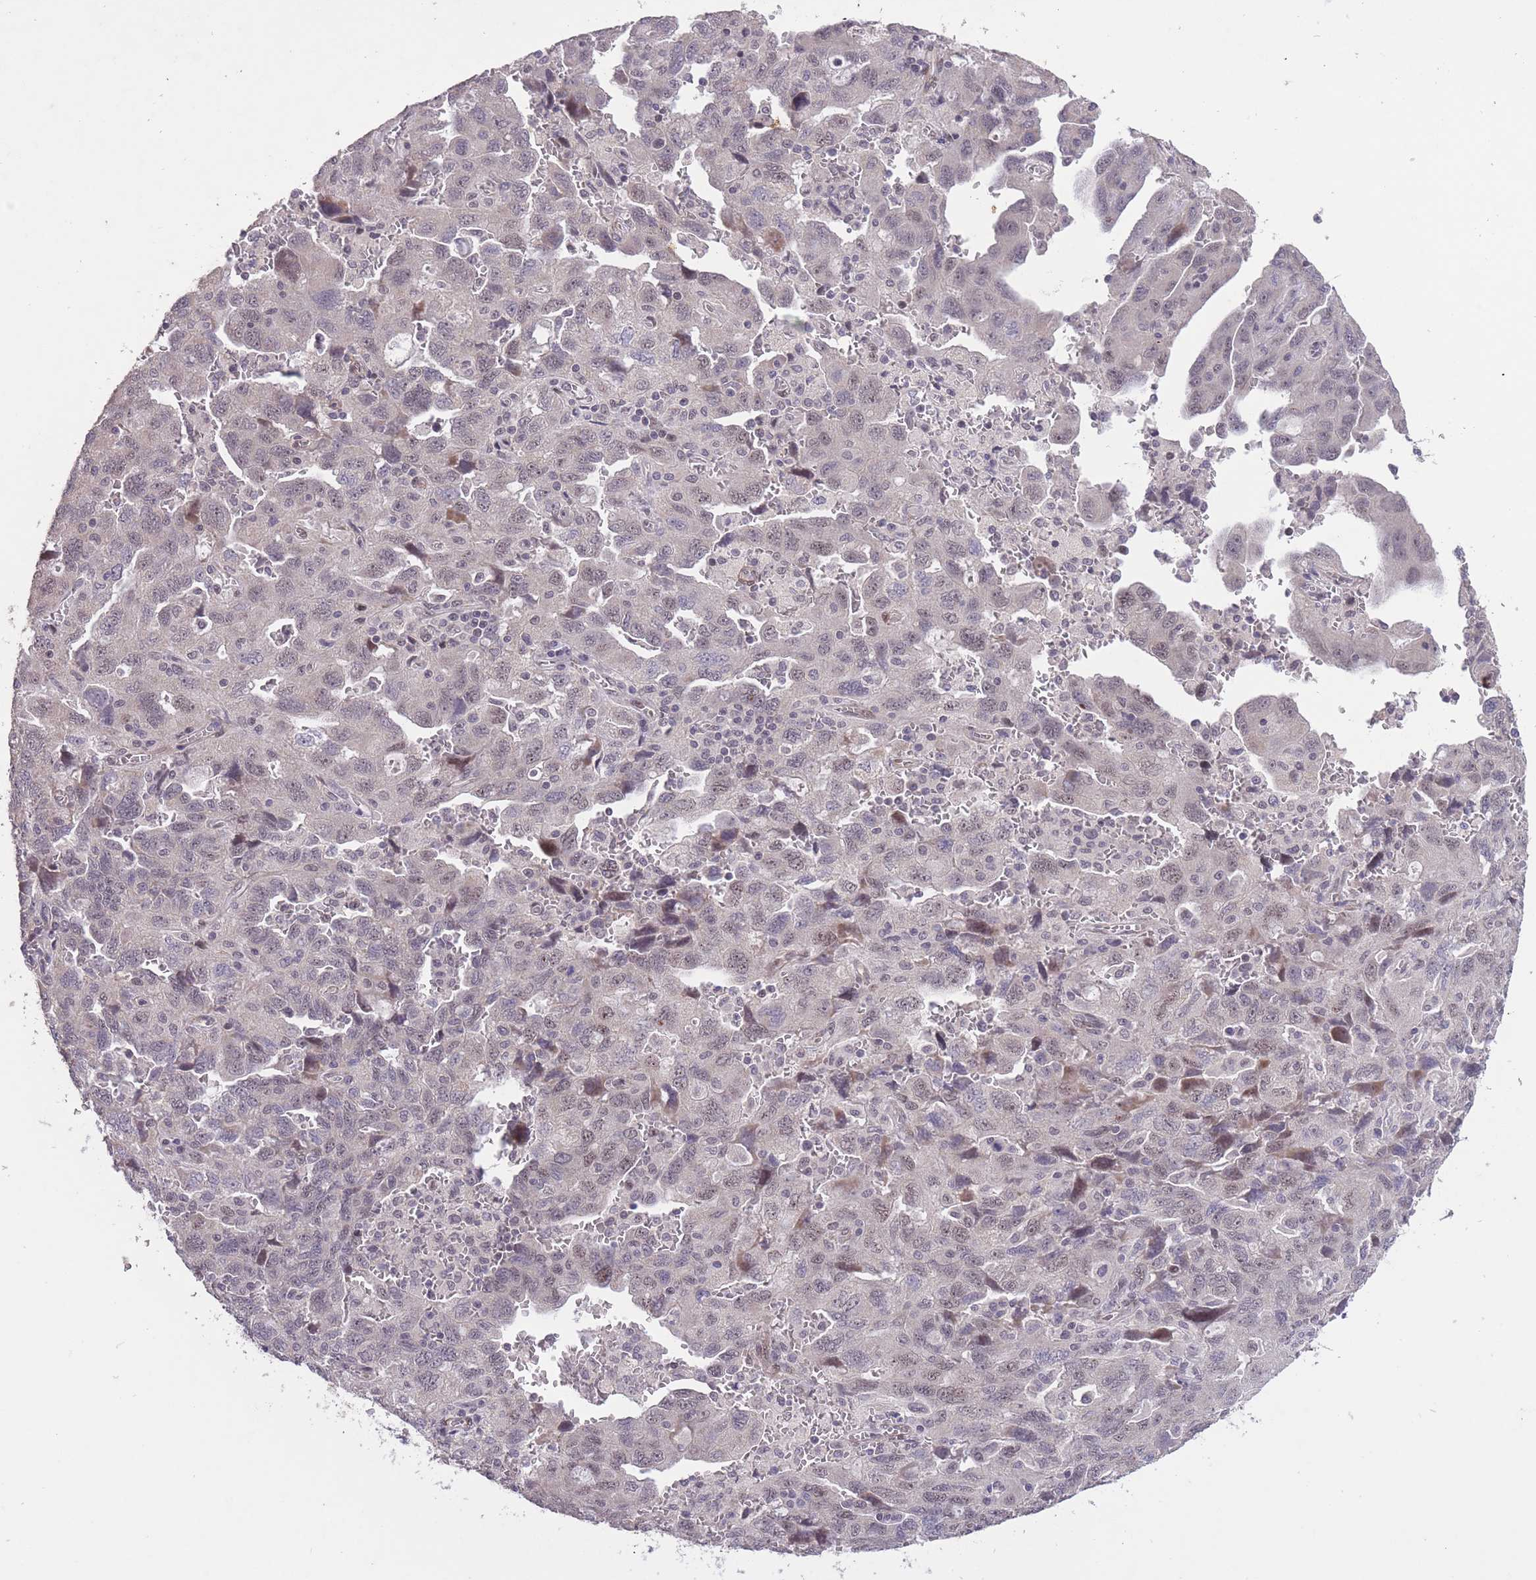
{"staining": {"intensity": "moderate", "quantity": "<25%", "location": "nuclear"}, "tissue": "ovarian cancer", "cell_type": "Tumor cells", "image_type": "cancer", "snomed": [{"axis": "morphology", "description": "Carcinoma, NOS"}, {"axis": "morphology", "description": "Cystadenocarcinoma, serous, NOS"}, {"axis": "topography", "description": "Ovary"}], "caption": "Immunohistochemistry (IHC) of human ovarian cancer (carcinoma) displays low levels of moderate nuclear positivity in approximately <25% of tumor cells.", "gene": "CBX6", "patient": {"sex": "female", "age": 69}}